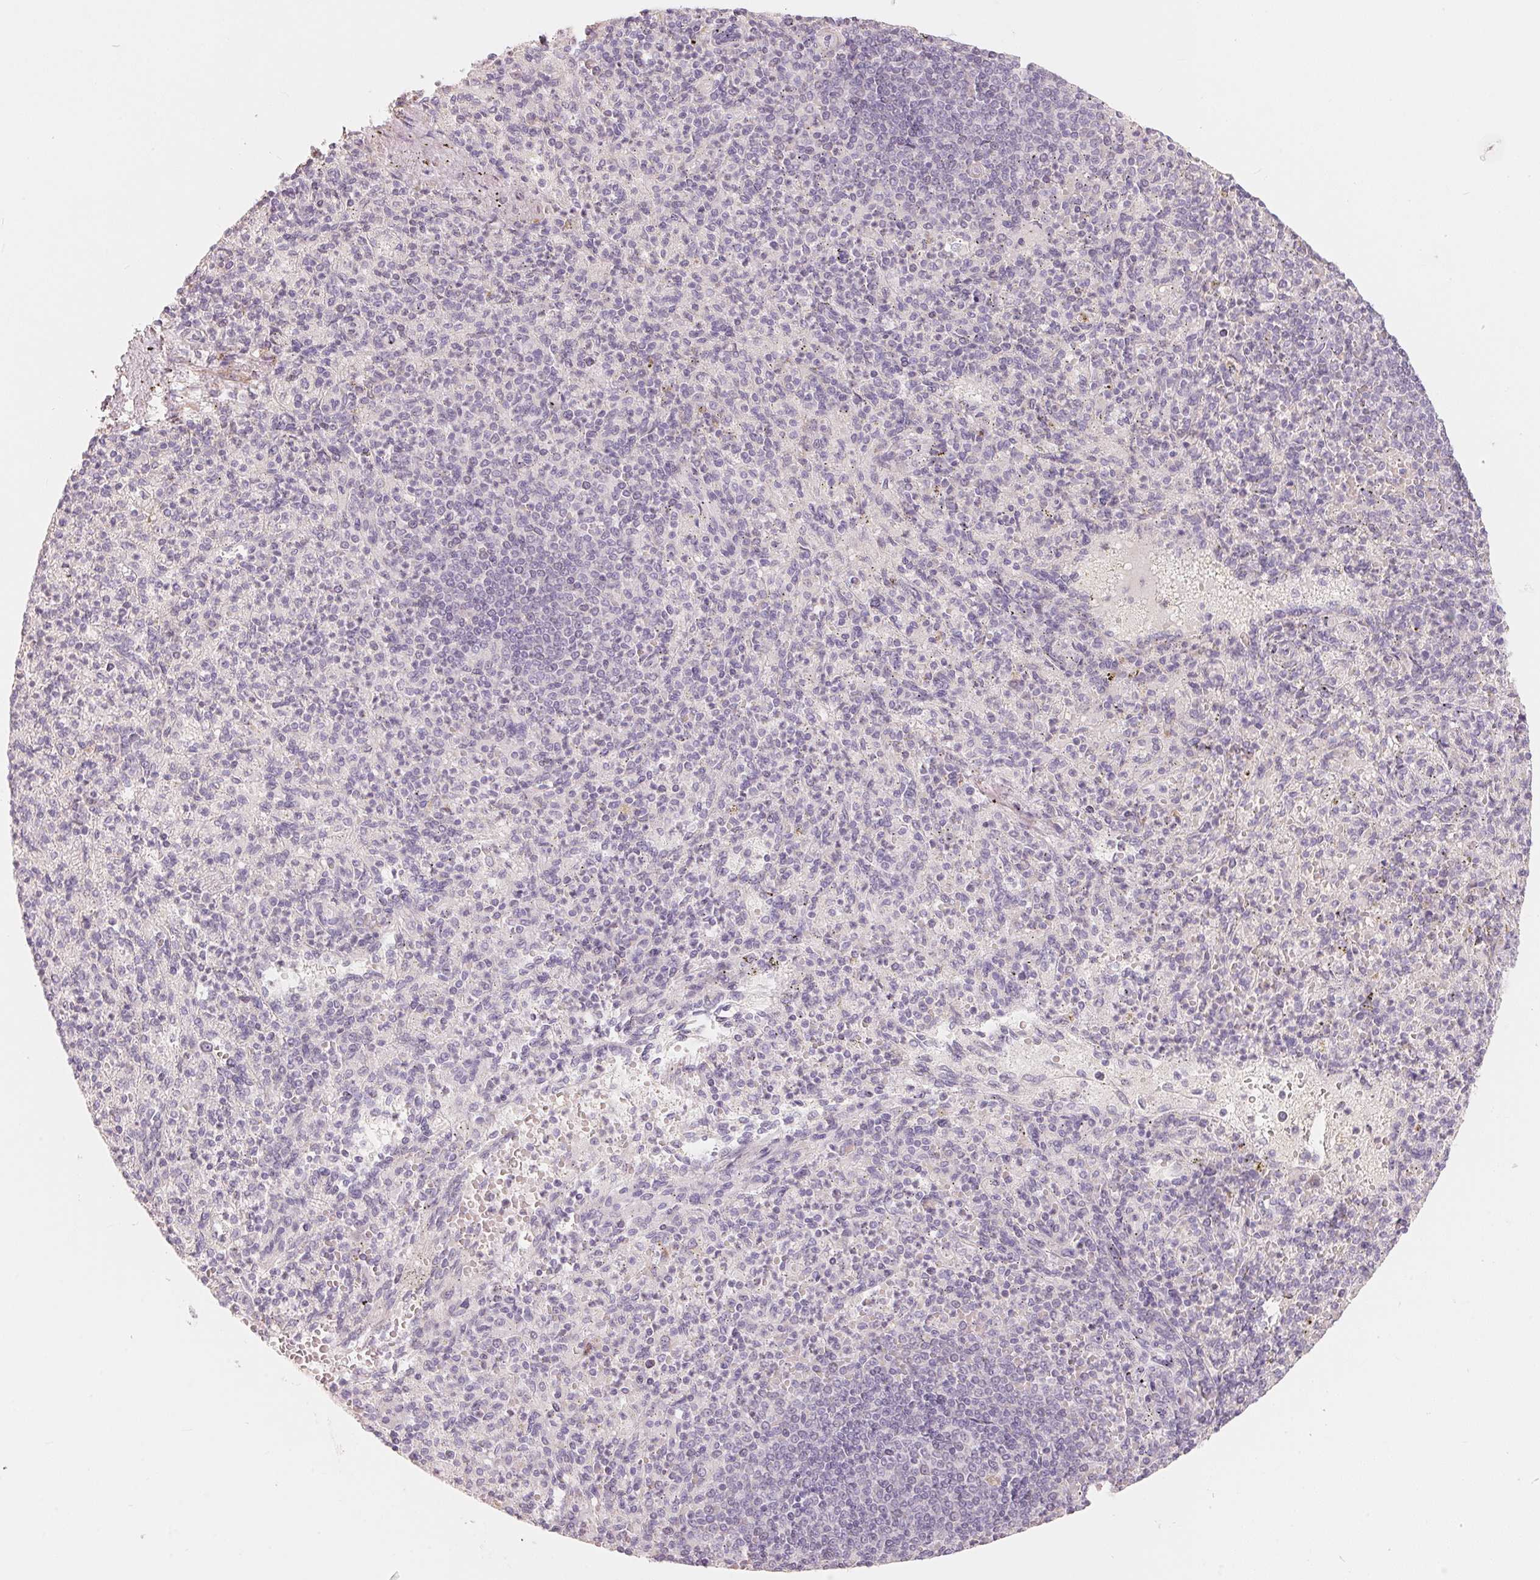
{"staining": {"intensity": "negative", "quantity": "none", "location": "none"}, "tissue": "spleen", "cell_type": "Cells in red pulp", "image_type": "normal", "snomed": [{"axis": "morphology", "description": "Normal tissue, NOS"}, {"axis": "topography", "description": "Spleen"}], "caption": "An image of spleen stained for a protein demonstrates no brown staining in cells in red pulp.", "gene": "TP53AIP1", "patient": {"sex": "female", "age": 74}}